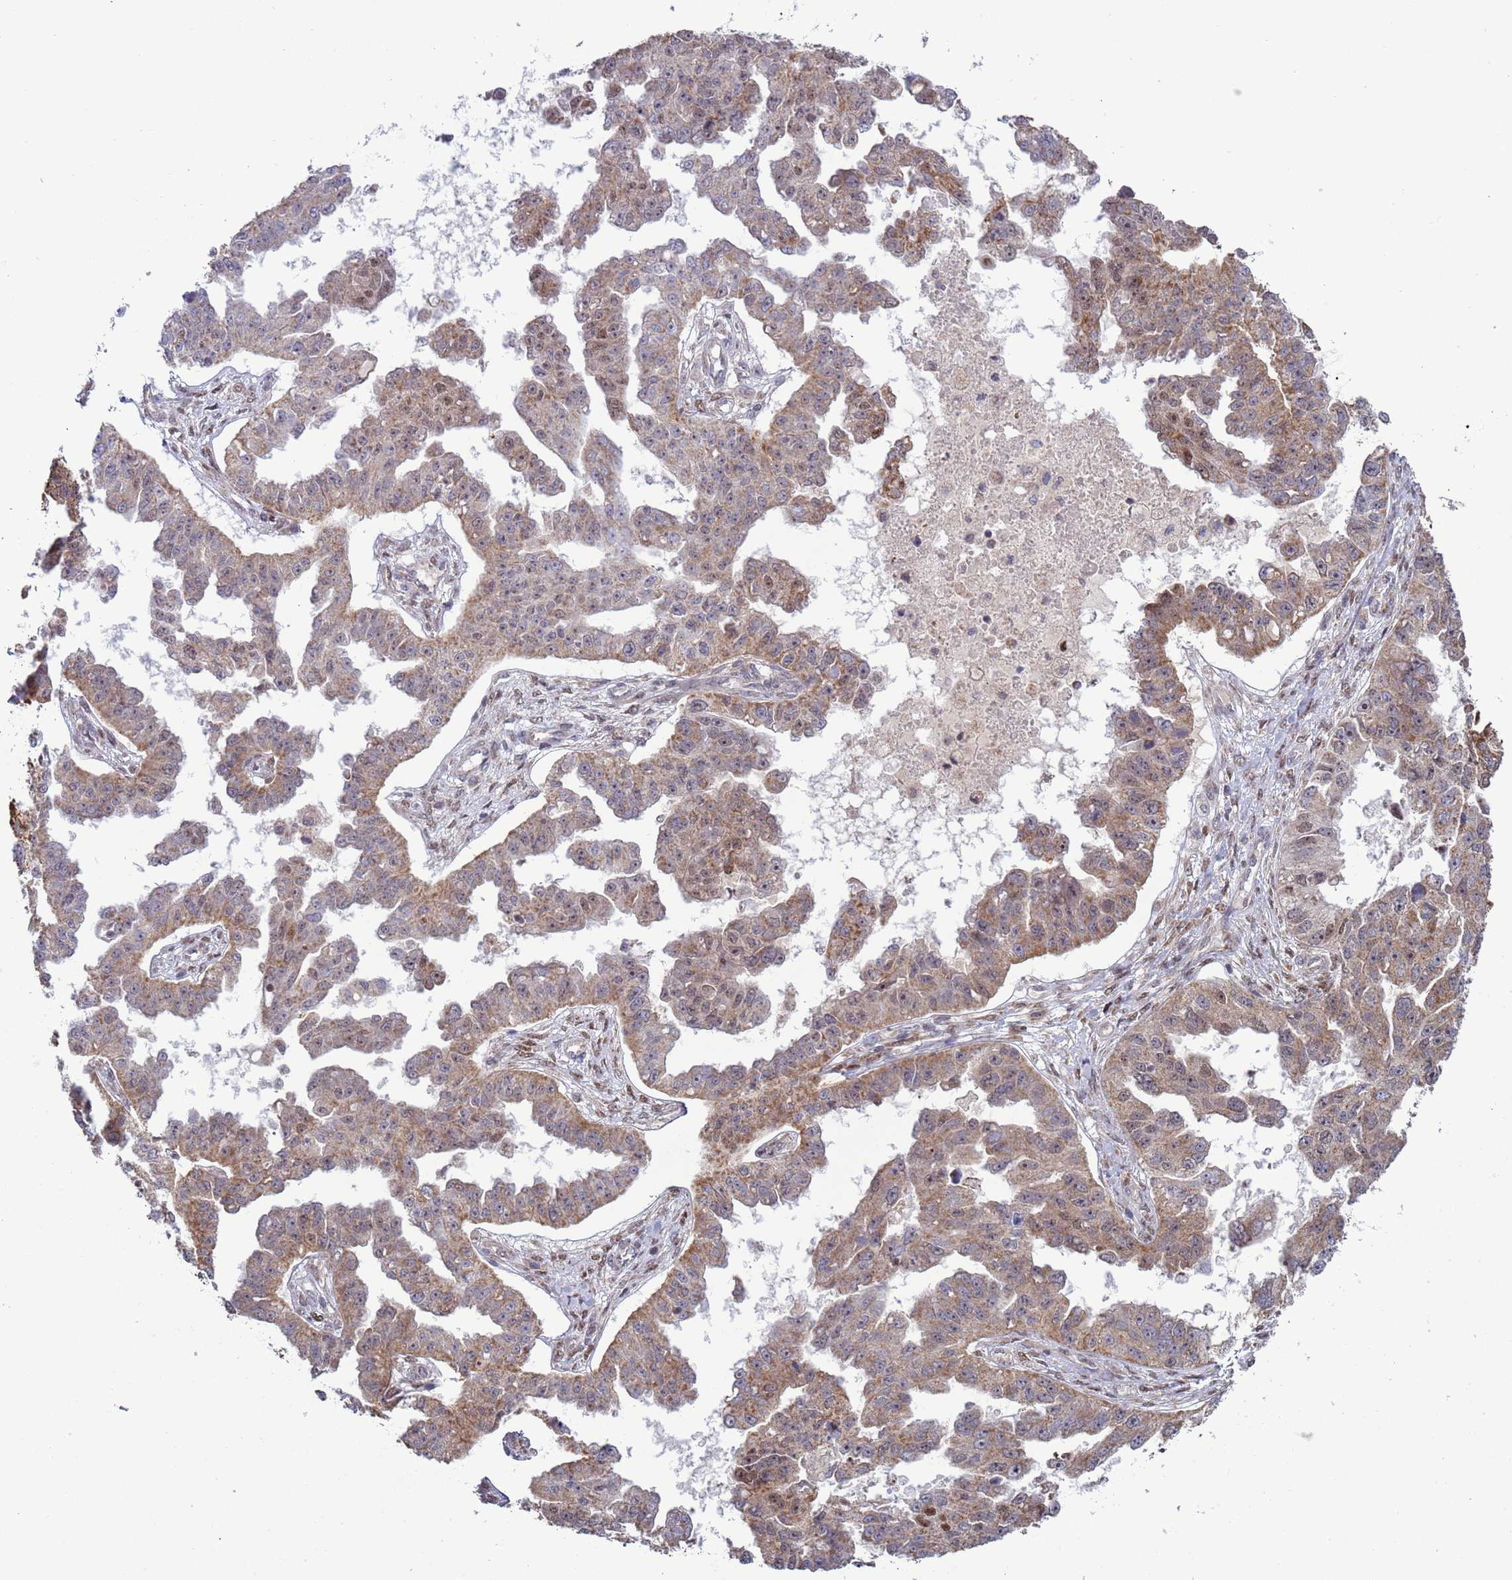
{"staining": {"intensity": "moderate", "quantity": ">75%", "location": "cytoplasmic/membranous,nuclear"}, "tissue": "ovarian cancer", "cell_type": "Tumor cells", "image_type": "cancer", "snomed": [{"axis": "morphology", "description": "Cystadenocarcinoma, serous, NOS"}, {"axis": "topography", "description": "Ovary"}], "caption": "A micrograph of ovarian serous cystadenocarcinoma stained for a protein demonstrates moderate cytoplasmic/membranous and nuclear brown staining in tumor cells. The protein is stained brown, and the nuclei are stained in blue (DAB (3,3'-diaminobenzidine) IHC with brightfield microscopy, high magnification).", "gene": "RCOR2", "patient": {"sex": "female", "age": 58}}